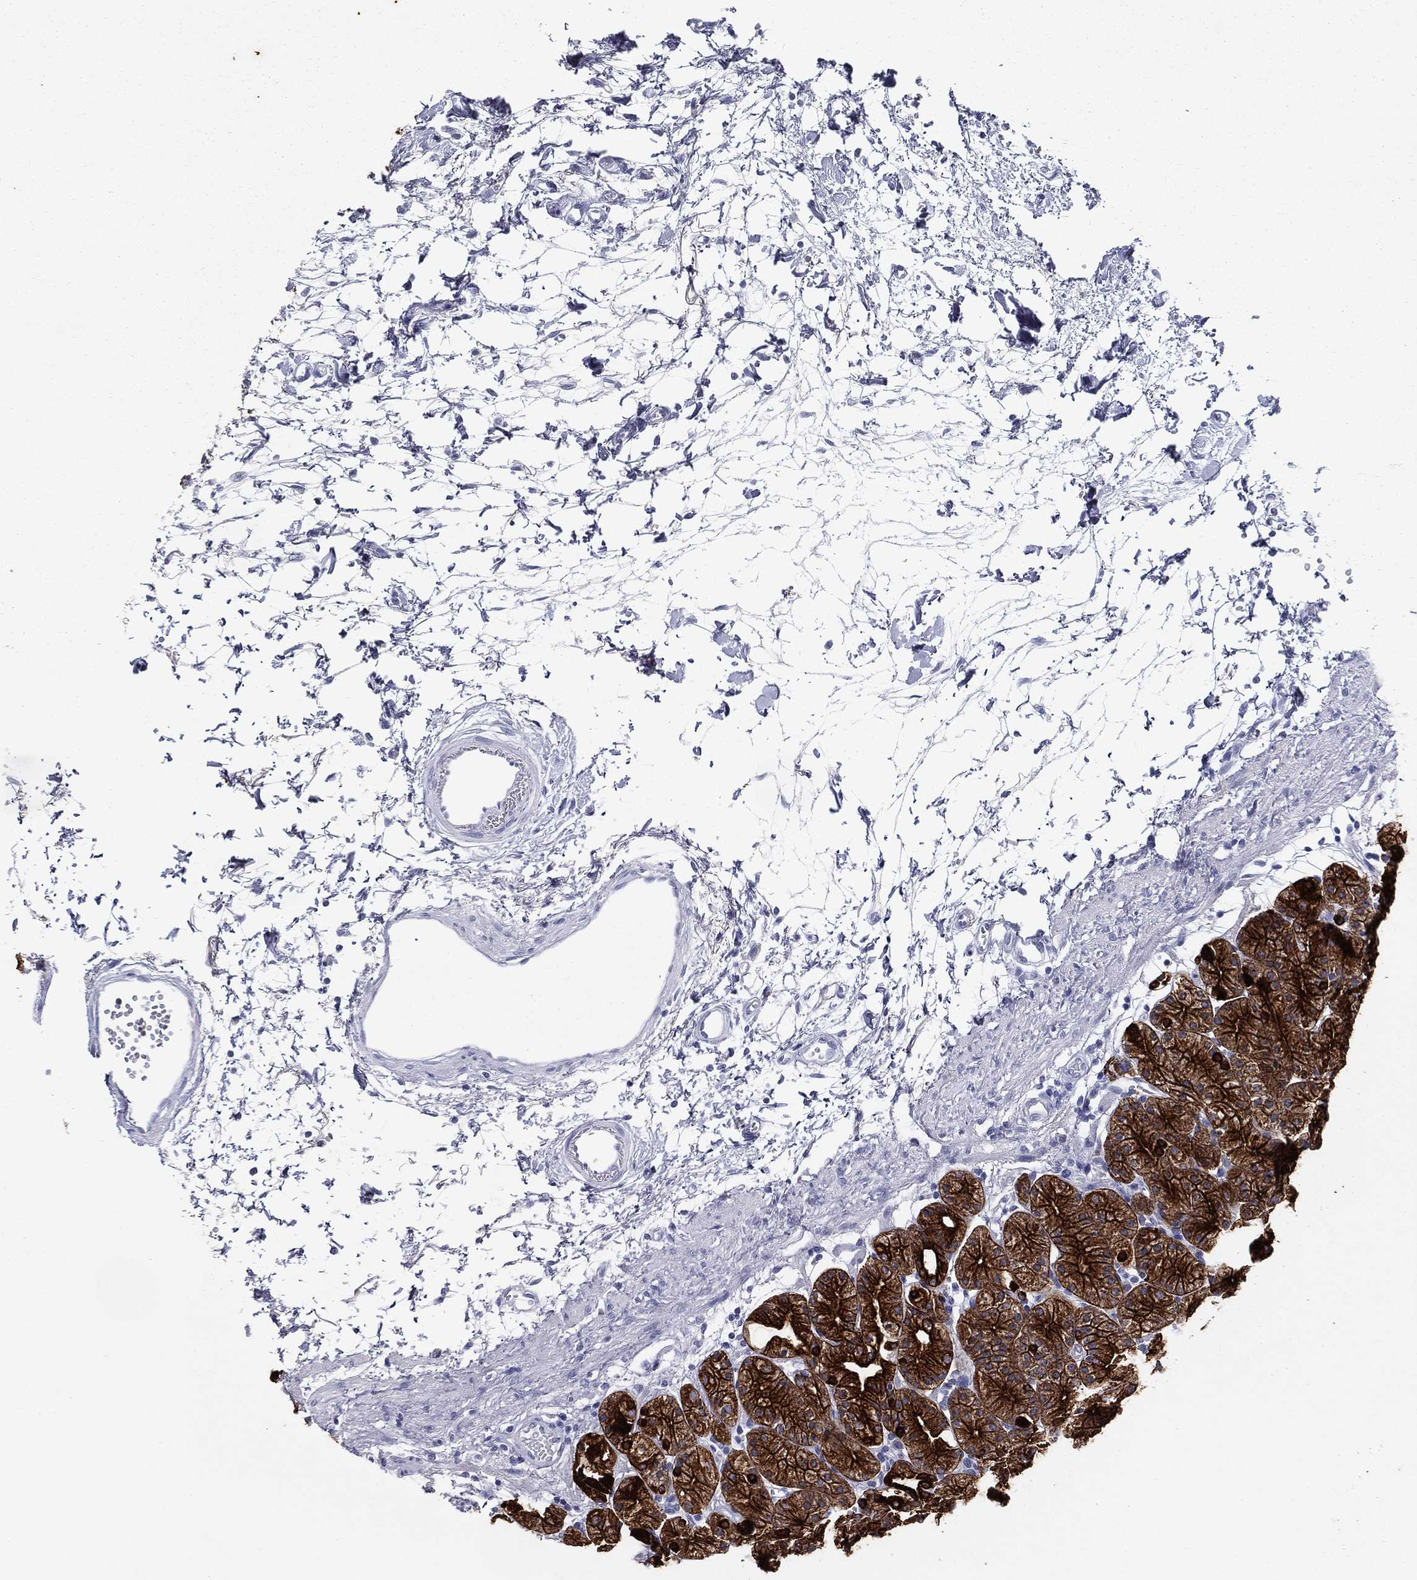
{"staining": {"intensity": "strong", "quantity": ">75%", "location": "cytoplasmic/membranous"}, "tissue": "stomach", "cell_type": "Glandular cells", "image_type": "normal", "snomed": [{"axis": "morphology", "description": "Normal tissue, NOS"}, {"axis": "morphology", "description": "Adenocarcinoma, NOS"}, {"axis": "topography", "description": "Stomach"}], "caption": "The micrograph demonstrates staining of unremarkable stomach, revealing strong cytoplasmic/membranous protein expression (brown color) within glandular cells.", "gene": "KRT7", "patient": {"sex": "female", "age": 81}}